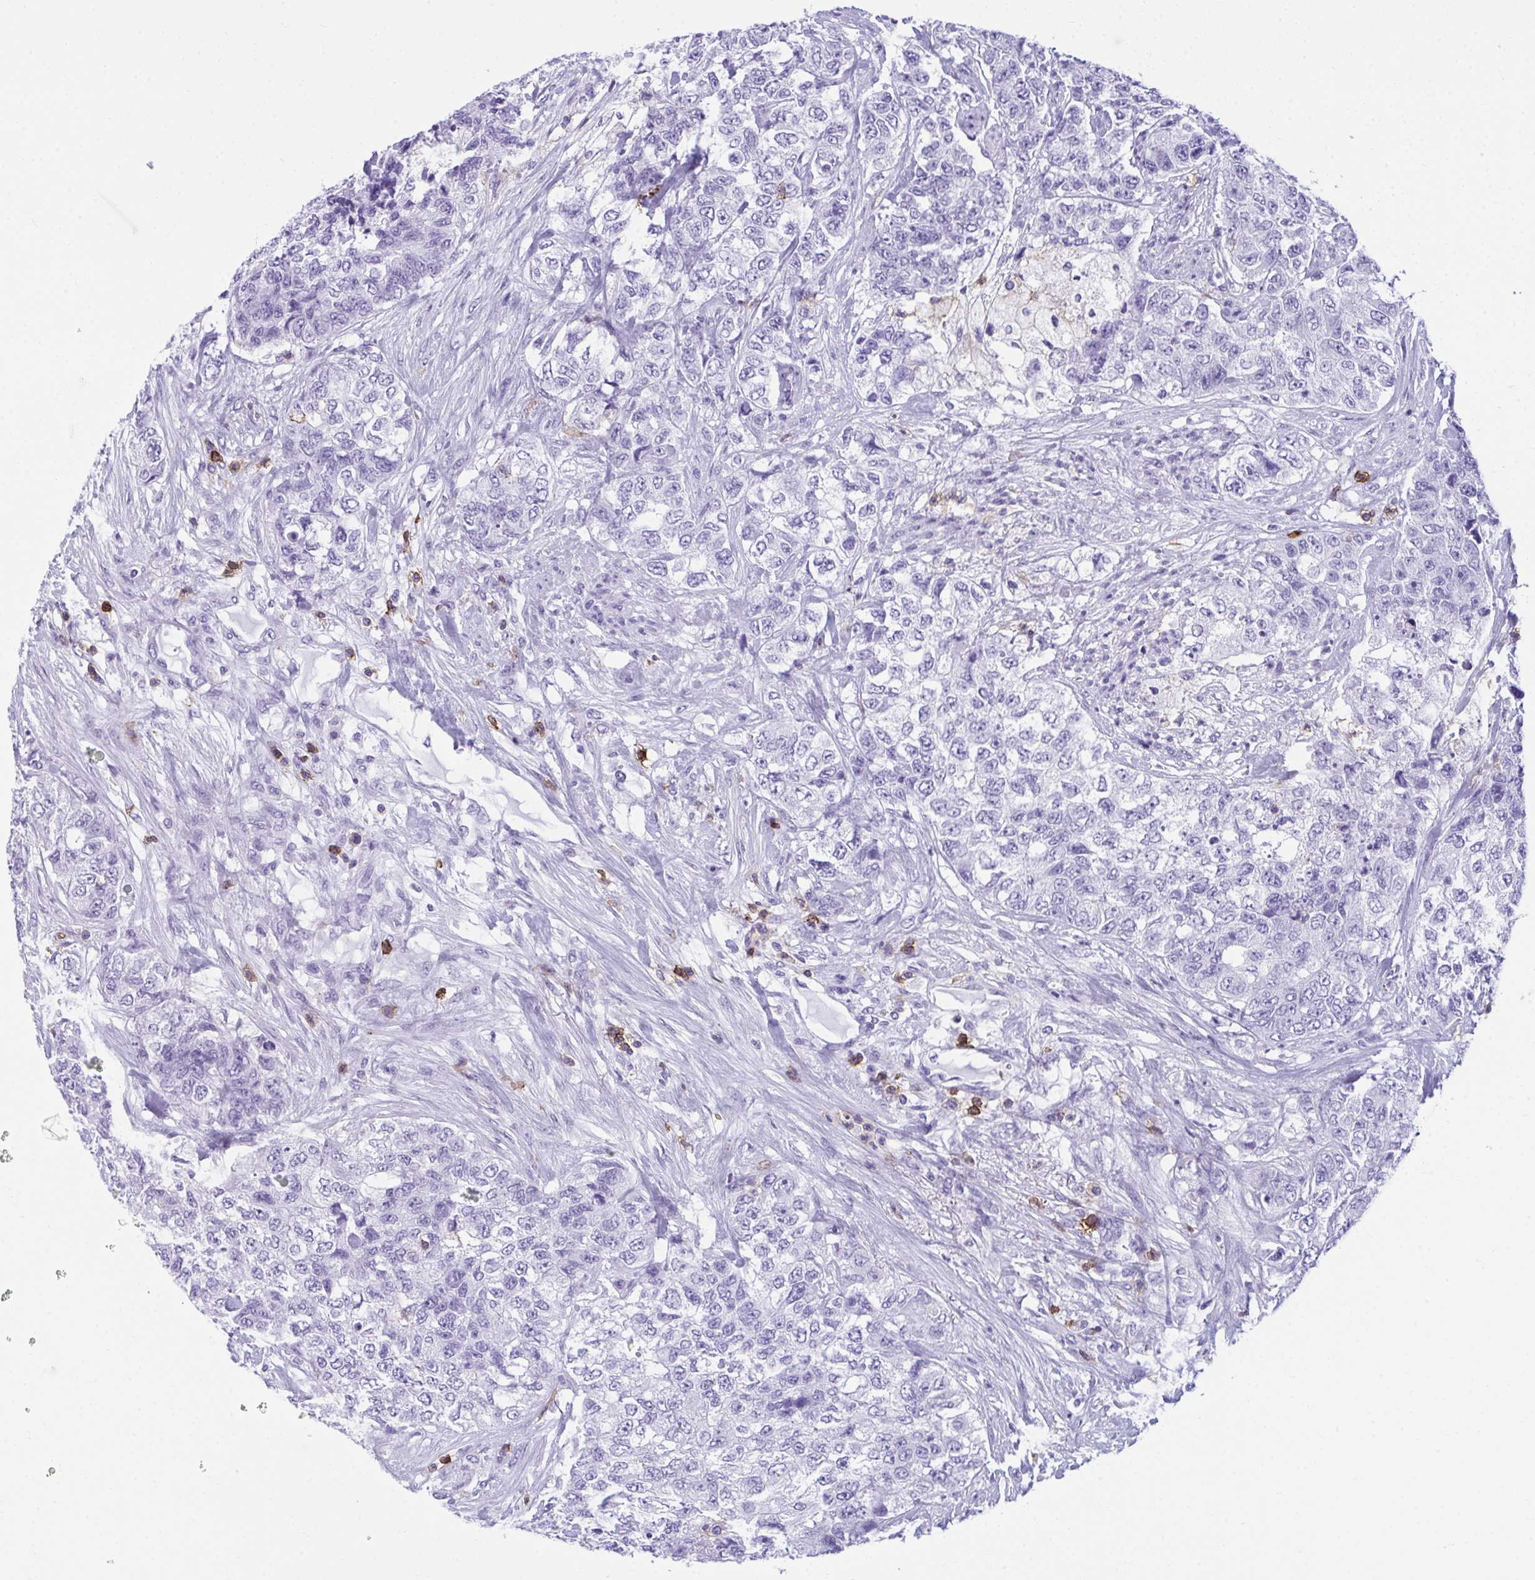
{"staining": {"intensity": "negative", "quantity": "none", "location": "none"}, "tissue": "urothelial cancer", "cell_type": "Tumor cells", "image_type": "cancer", "snomed": [{"axis": "morphology", "description": "Urothelial carcinoma, High grade"}, {"axis": "topography", "description": "Urinary bladder"}], "caption": "The IHC image has no significant staining in tumor cells of urothelial carcinoma (high-grade) tissue.", "gene": "SPN", "patient": {"sex": "female", "age": 78}}